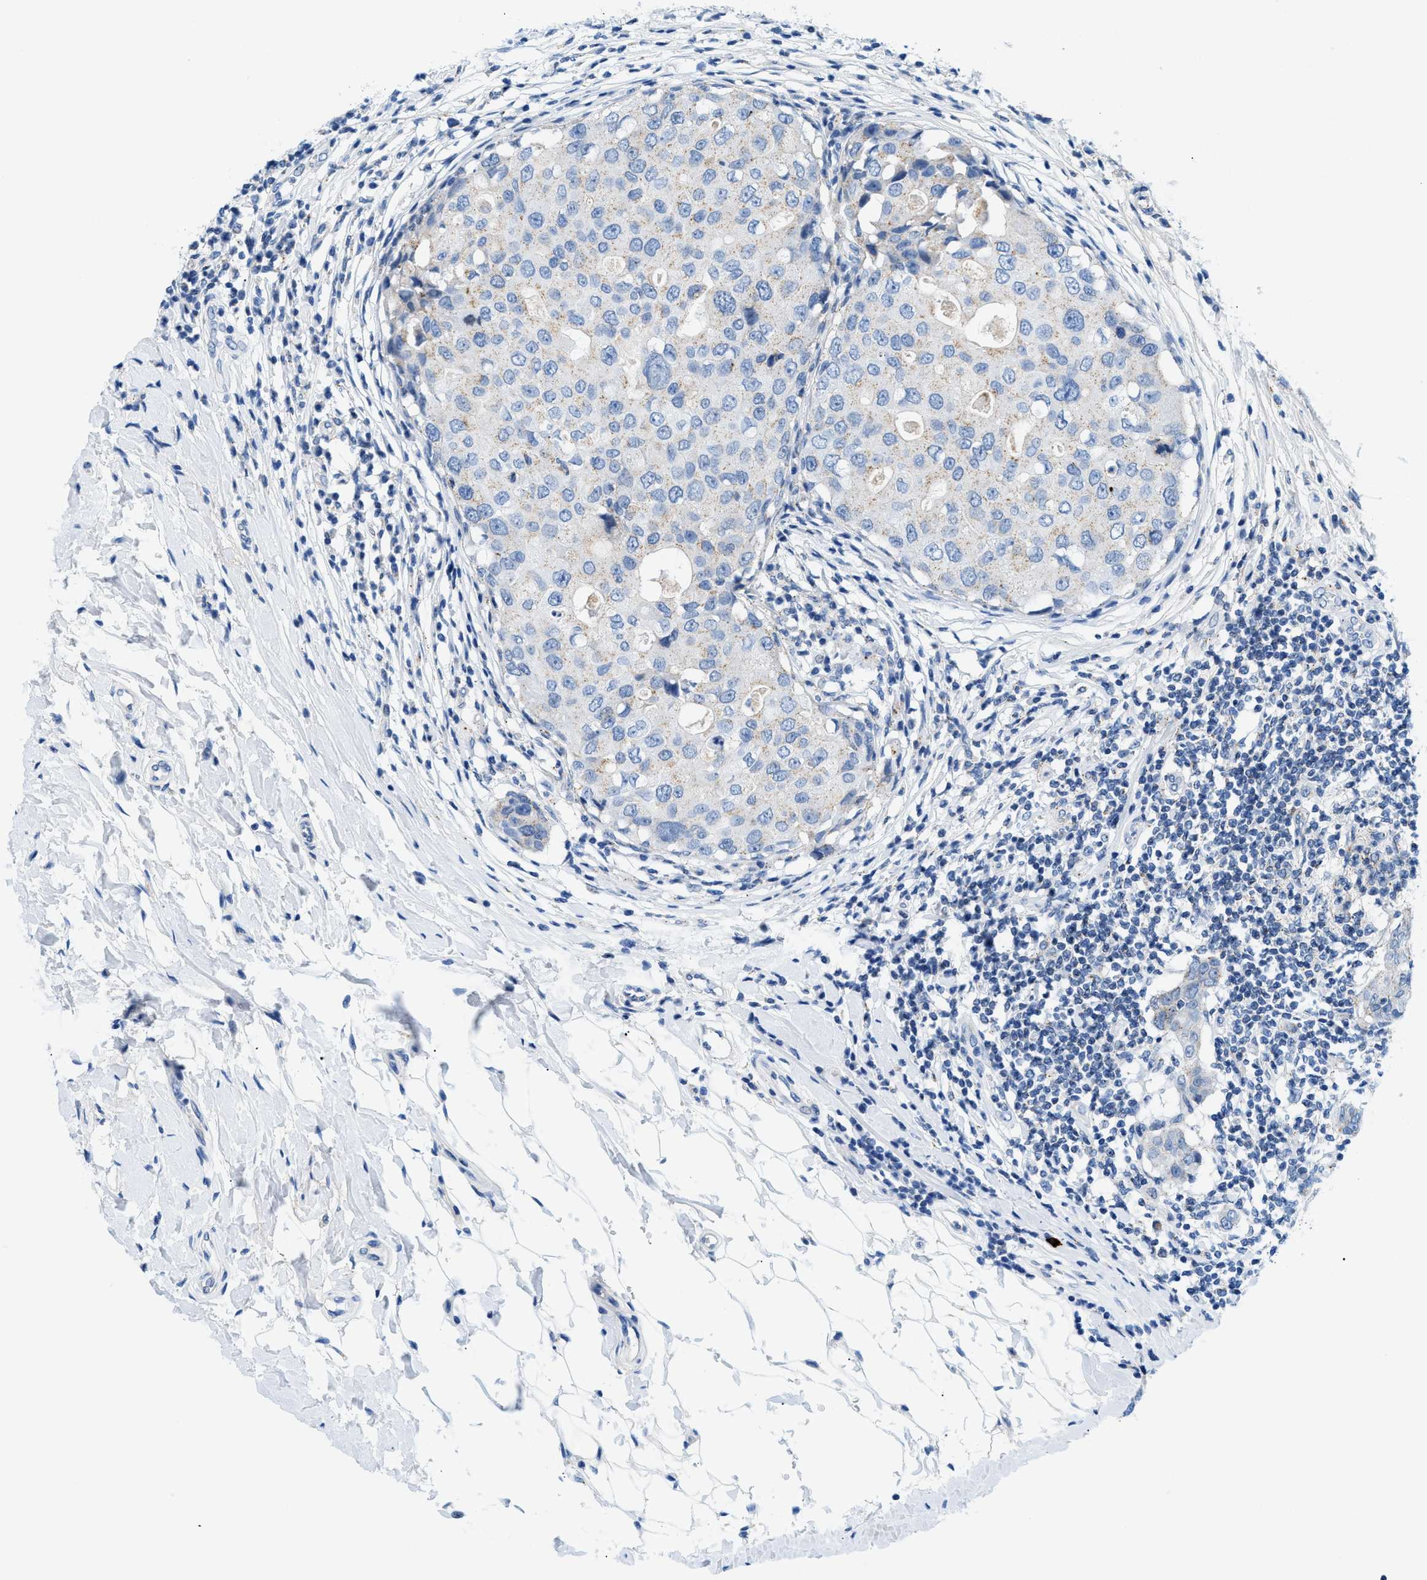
{"staining": {"intensity": "weak", "quantity": "<25%", "location": "cytoplasmic/membranous"}, "tissue": "breast cancer", "cell_type": "Tumor cells", "image_type": "cancer", "snomed": [{"axis": "morphology", "description": "Duct carcinoma"}, {"axis": "topography", "description": "Breast"}], "caption": "Immunohistochemical staining of infiltrating ductal carcinoma (breast) exhibits no significant positivity in tumor cells.", "gene": "FDCSP", "patient": {"sex": "female", "age": 27}}